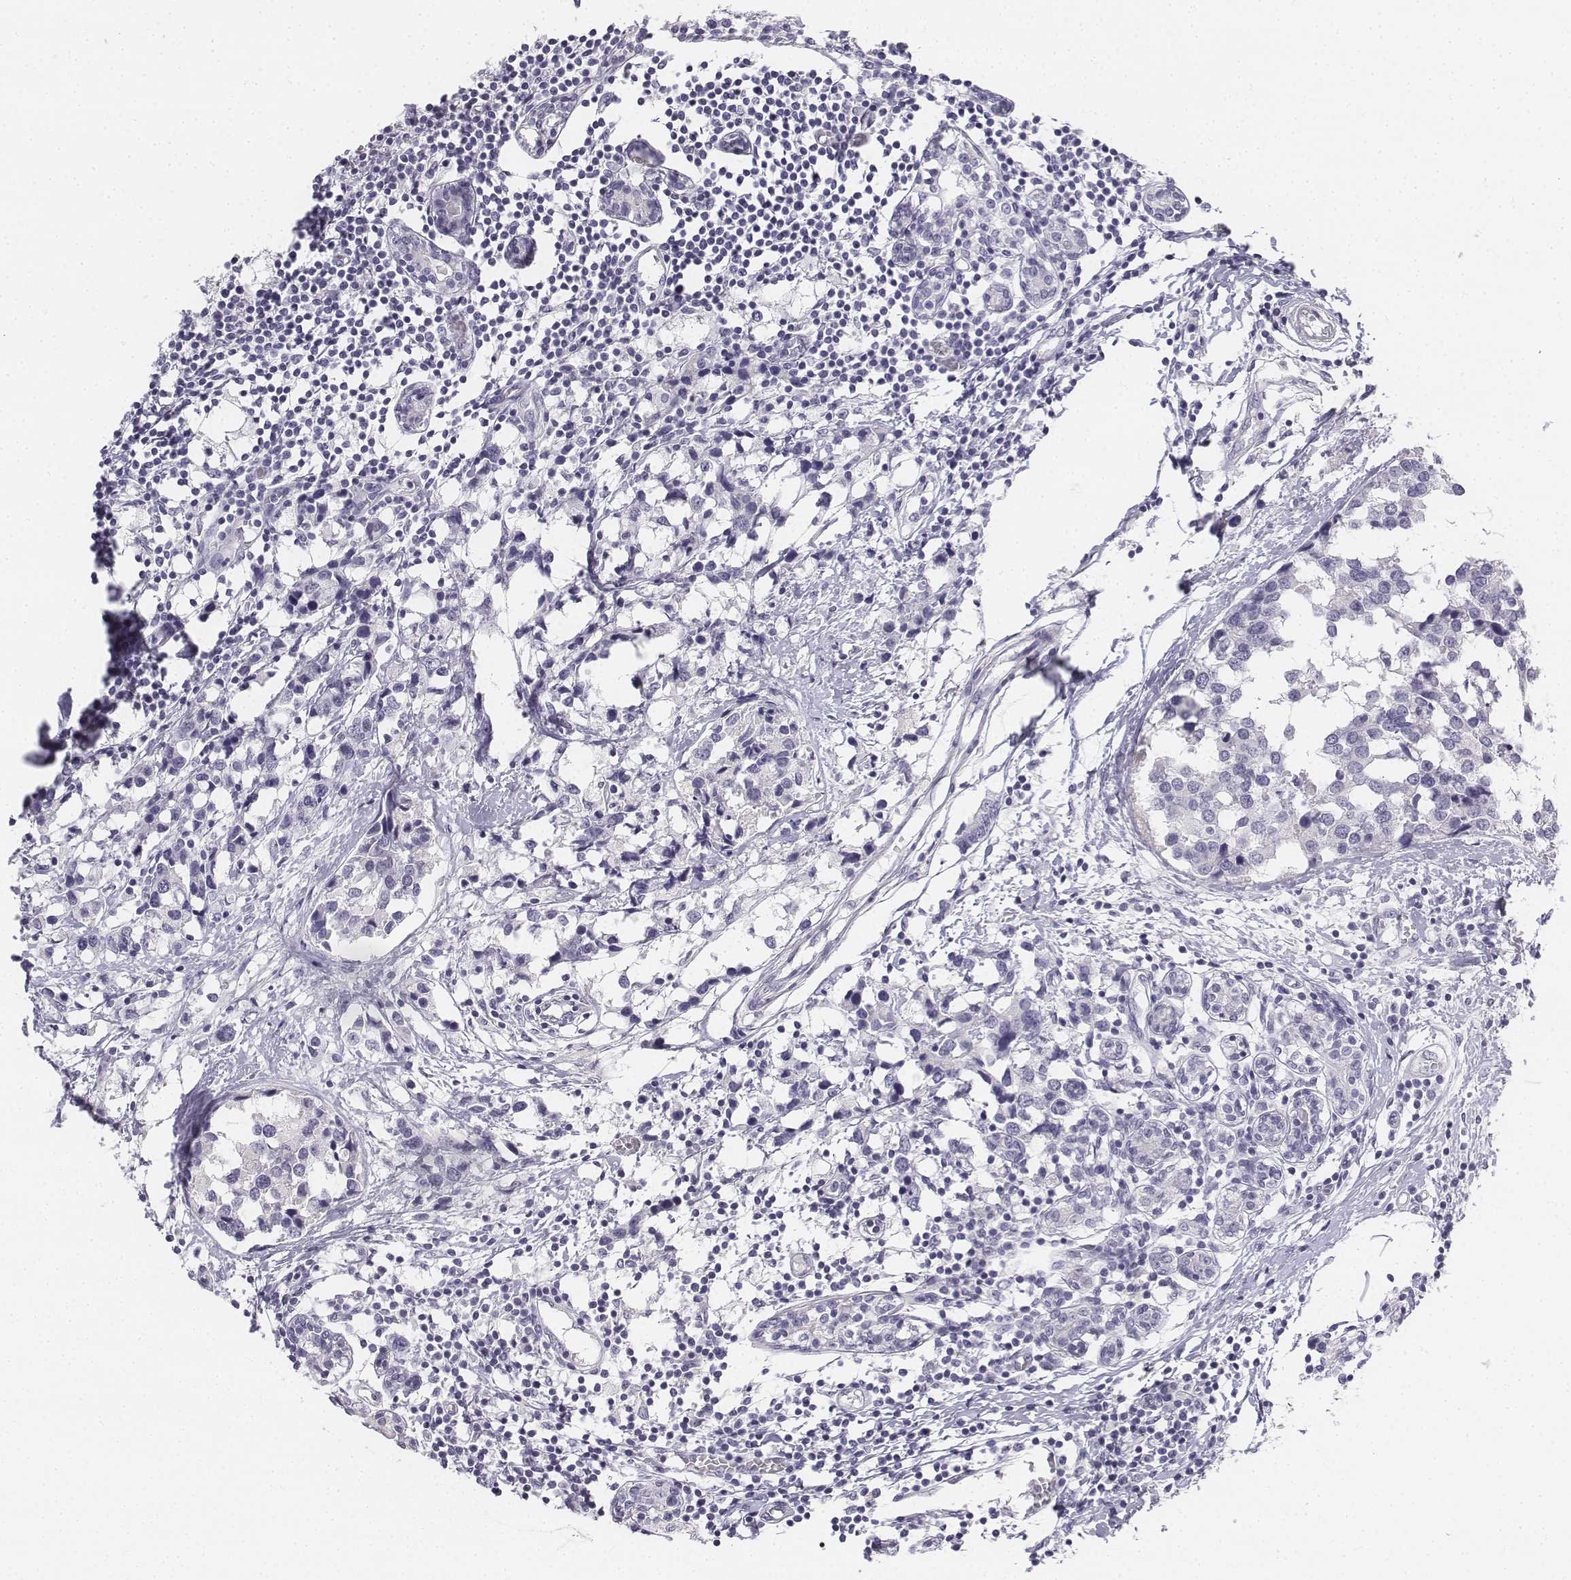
{"staining": {"intensity": "negative", "quantity": "none", "location": "none"}, "tissue": "breast cancer", "cell_type": "Tumor cells", "image_type": "cancer", "snomed": [{"axis": "morphology", "description": "Lobular carcinoma"}, {"axis": "topography", "description": "Breast"}], "caption": "Immunohistochemical staining of human breast cancer (lobular carcinoma) displays no significant expression in tumor cells.", "gene": "UCN2", "patient": {"sex": "female", "age": 59}}